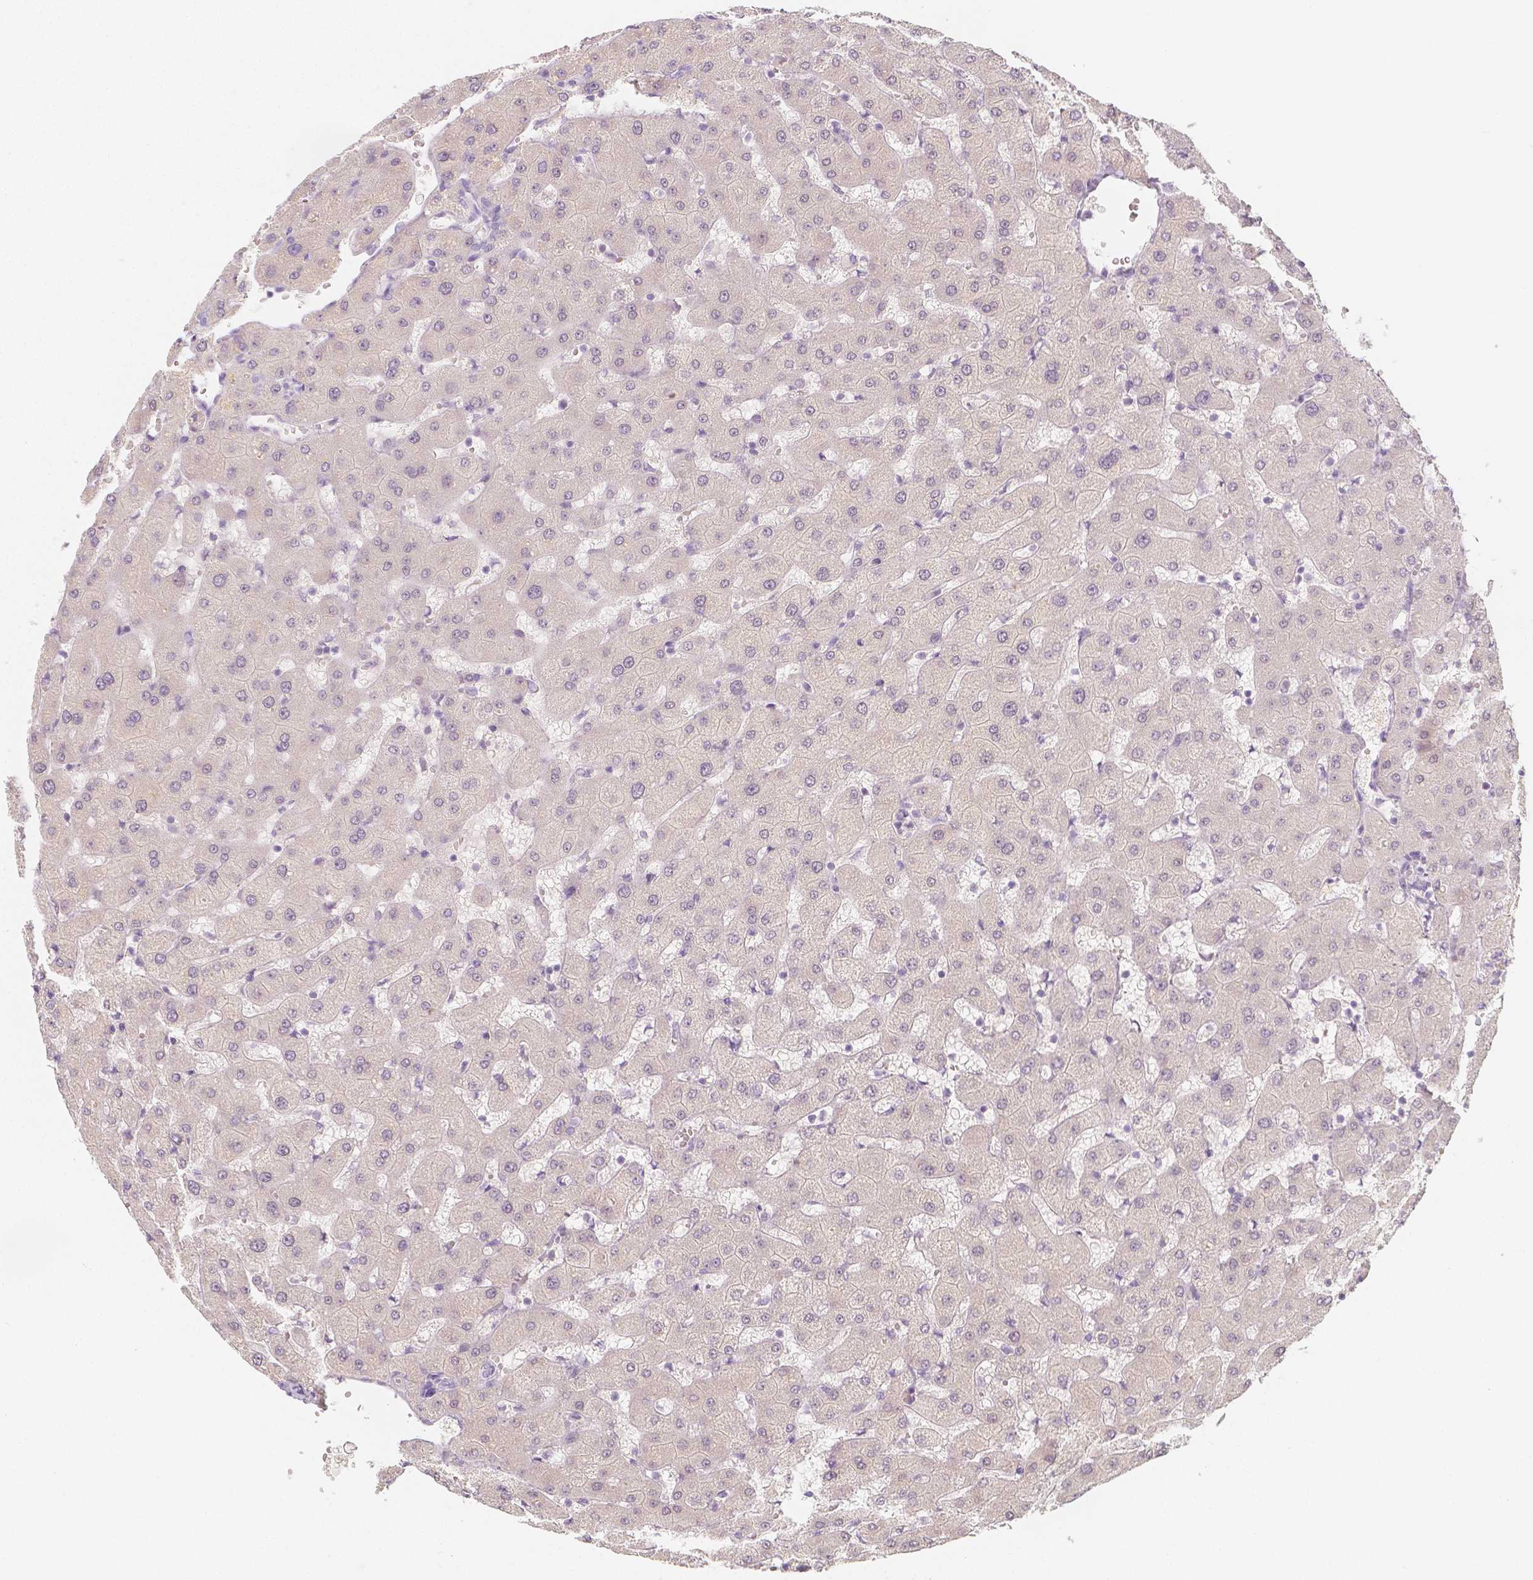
{"staining": {"intensity": "negative", "quantity": "none", "location": "none"}, "tissue": "liver", "cell_type": "Cholangiocytes", "image_type": "normal", "snomed": [{"axis": "morphology", "description": "Normal tissue, NOS"}, {"axis": "topography", "description": "Liver"}], "caption": "An IHC histopathology image of normal liver is shown. There is no staining in cholangiocytes of liver.", "gene": "BATF", "patient": {"sex": "female", "age": 63}}